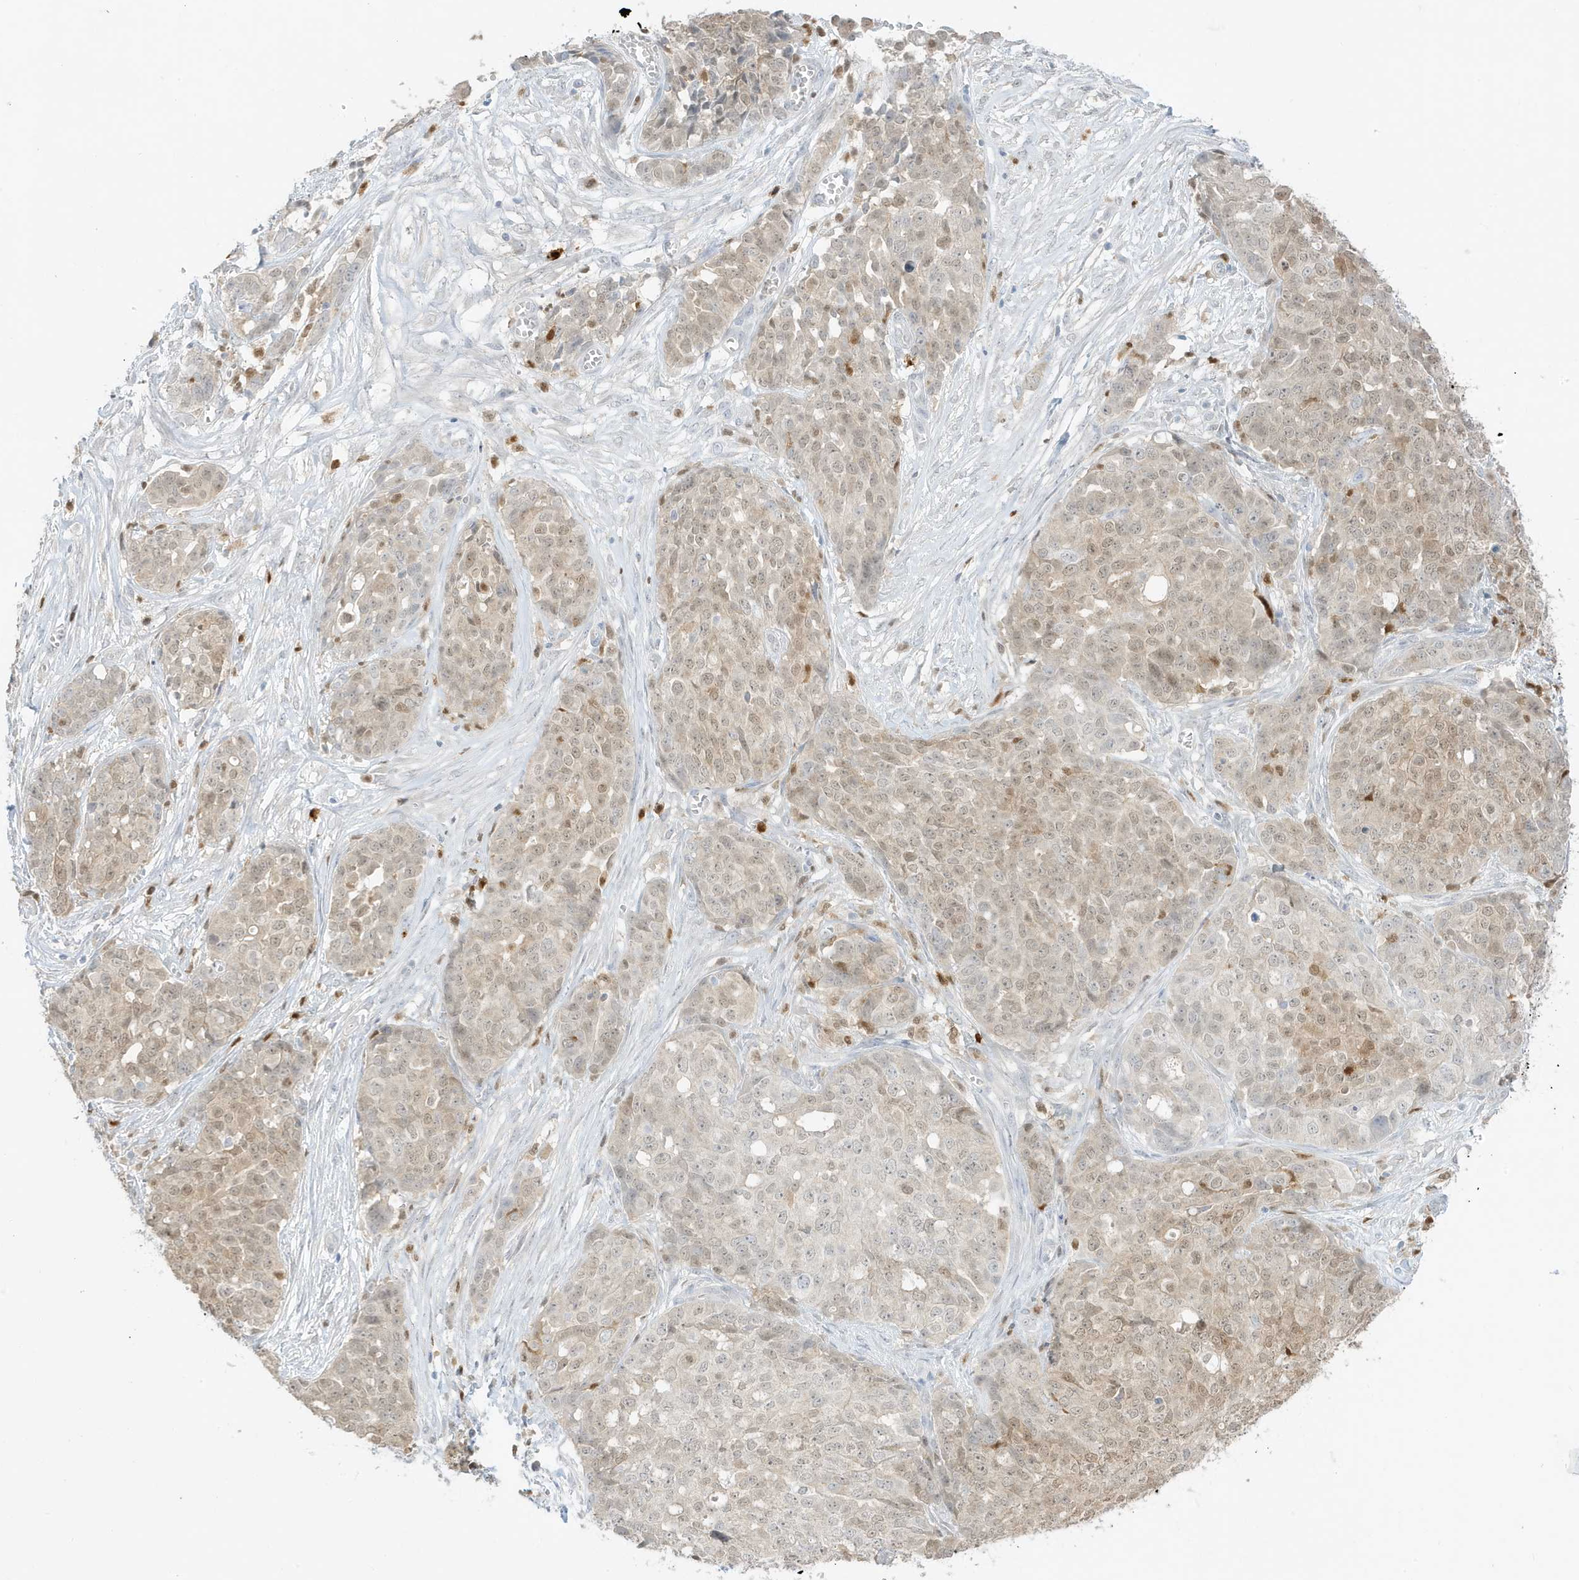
{"staining": {"intensity": "moderate", "quantity": ">75%", "location": "nuclear"}, "tissue": "ovarian cancer", "cell_type": "Tumor cells", "image_type": "cancer", "snomed": [{"axis": "morphology", "description": "Cystadenocarcinoma, serous, NOS"}, {"axis": "topography", "description": "Soft tissue"}, {"axis": "topography", "description": "Ovary"}], "caption": "Brown immunohistochemical staining in human ovarian serous cystadenocarcinoma shows moderate nuclear staining in about >75% of tumor cells. Using DAB (3,3'-diaminobenzidine) (brown) and hematoxylin (blue) stains, captured at high magnification using brightfield microscopy.", "gene": "GCA", "patient": {"sex": "female", "age": 57}}